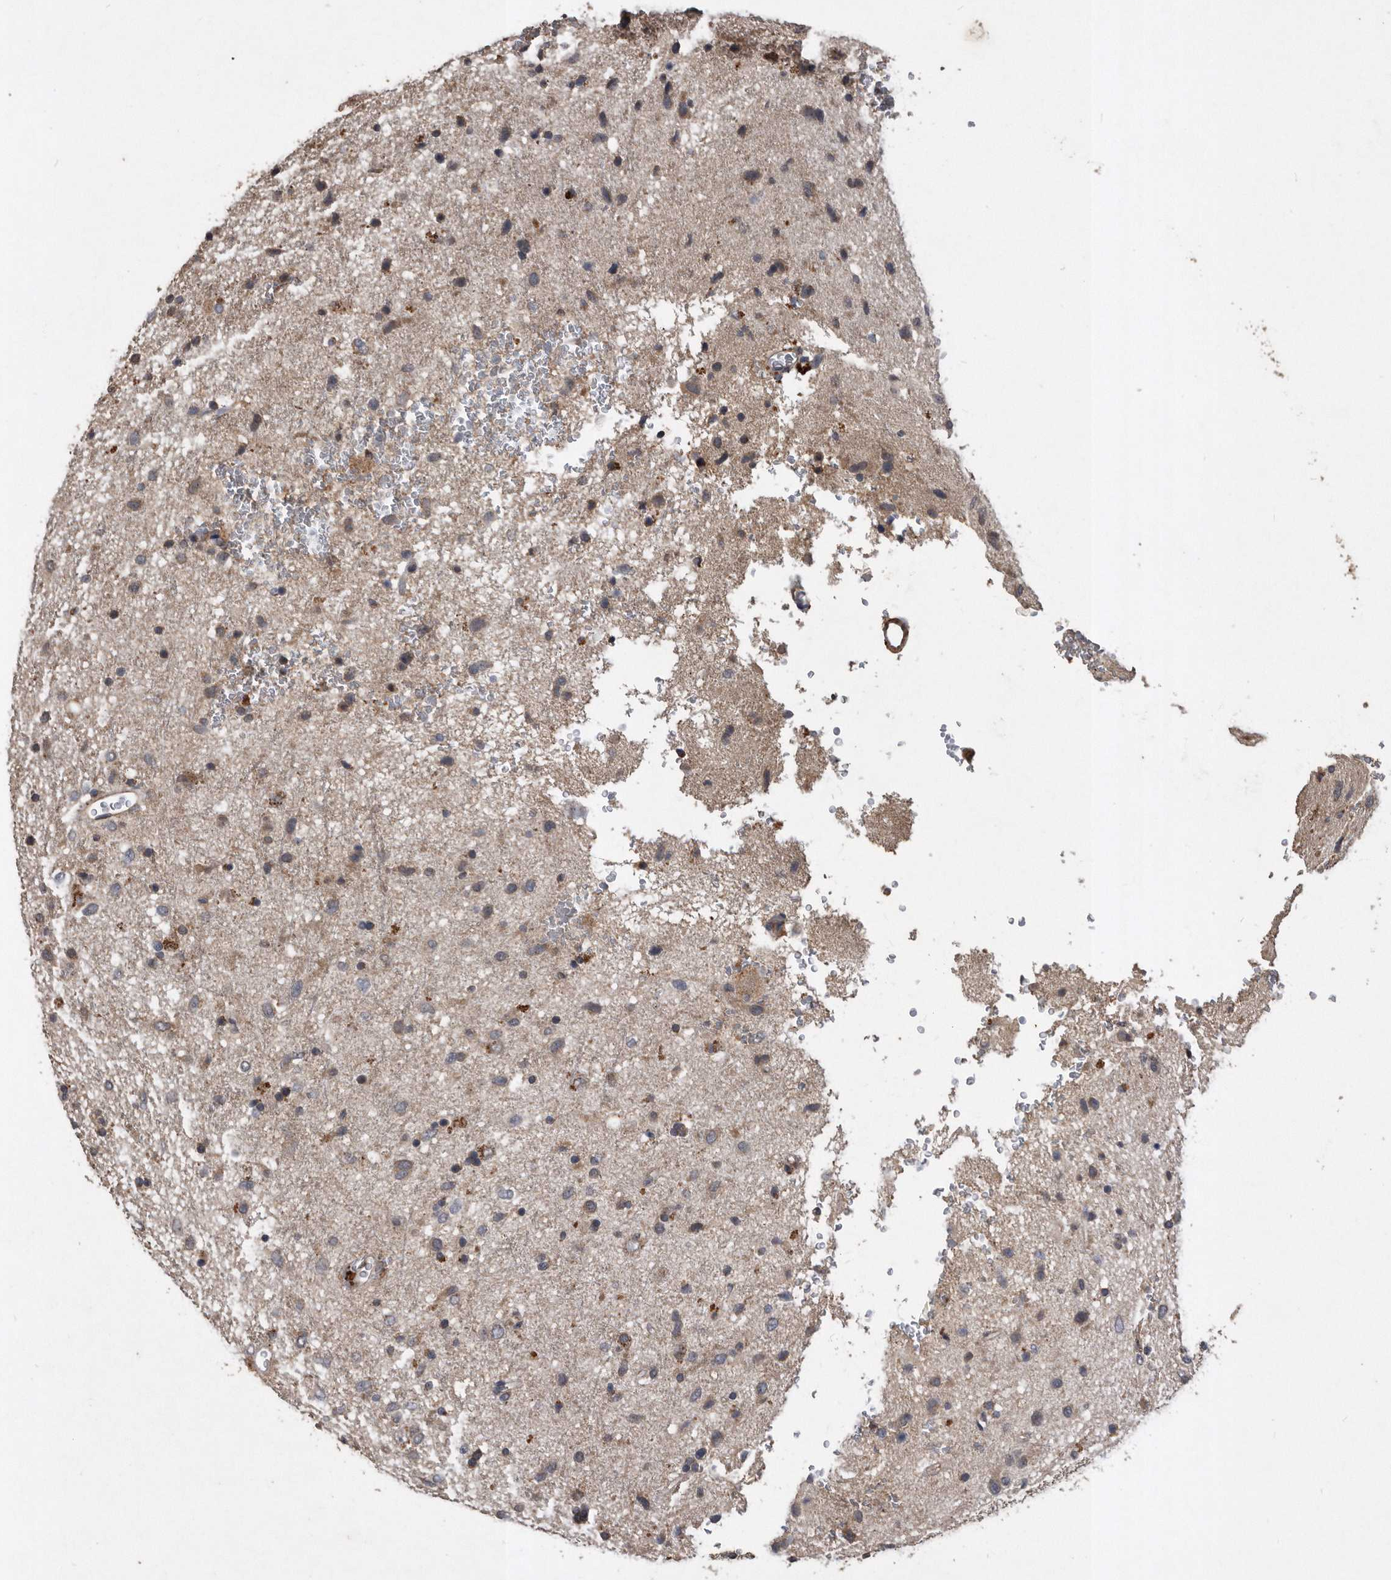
{"staining": {"intensity": "weak", "quantity": "25%-75%", "location": "cytoplasmic/membranous"}, "tissue": "glioma", "cell_type": "Tumor cells", "image_type": "cancer", "snomed": [{"axis": "morphology", "description": "Glioma, malignant, Low grade"}, {"axis": "topography", "description": "Brain"}], "caption": "A high-resolution image shows immunohistochemistry staining of glioma, which exhibits weak cytoplasmic/membranous staining in approximately 25%-75% of tumor cells. Using DAB (brown) and hematoxylin (blue) stains, captured at high magnification using brightfield microscopy.", "gene": "NRBP1", "patient": {"sex": "male", "age": 77}}